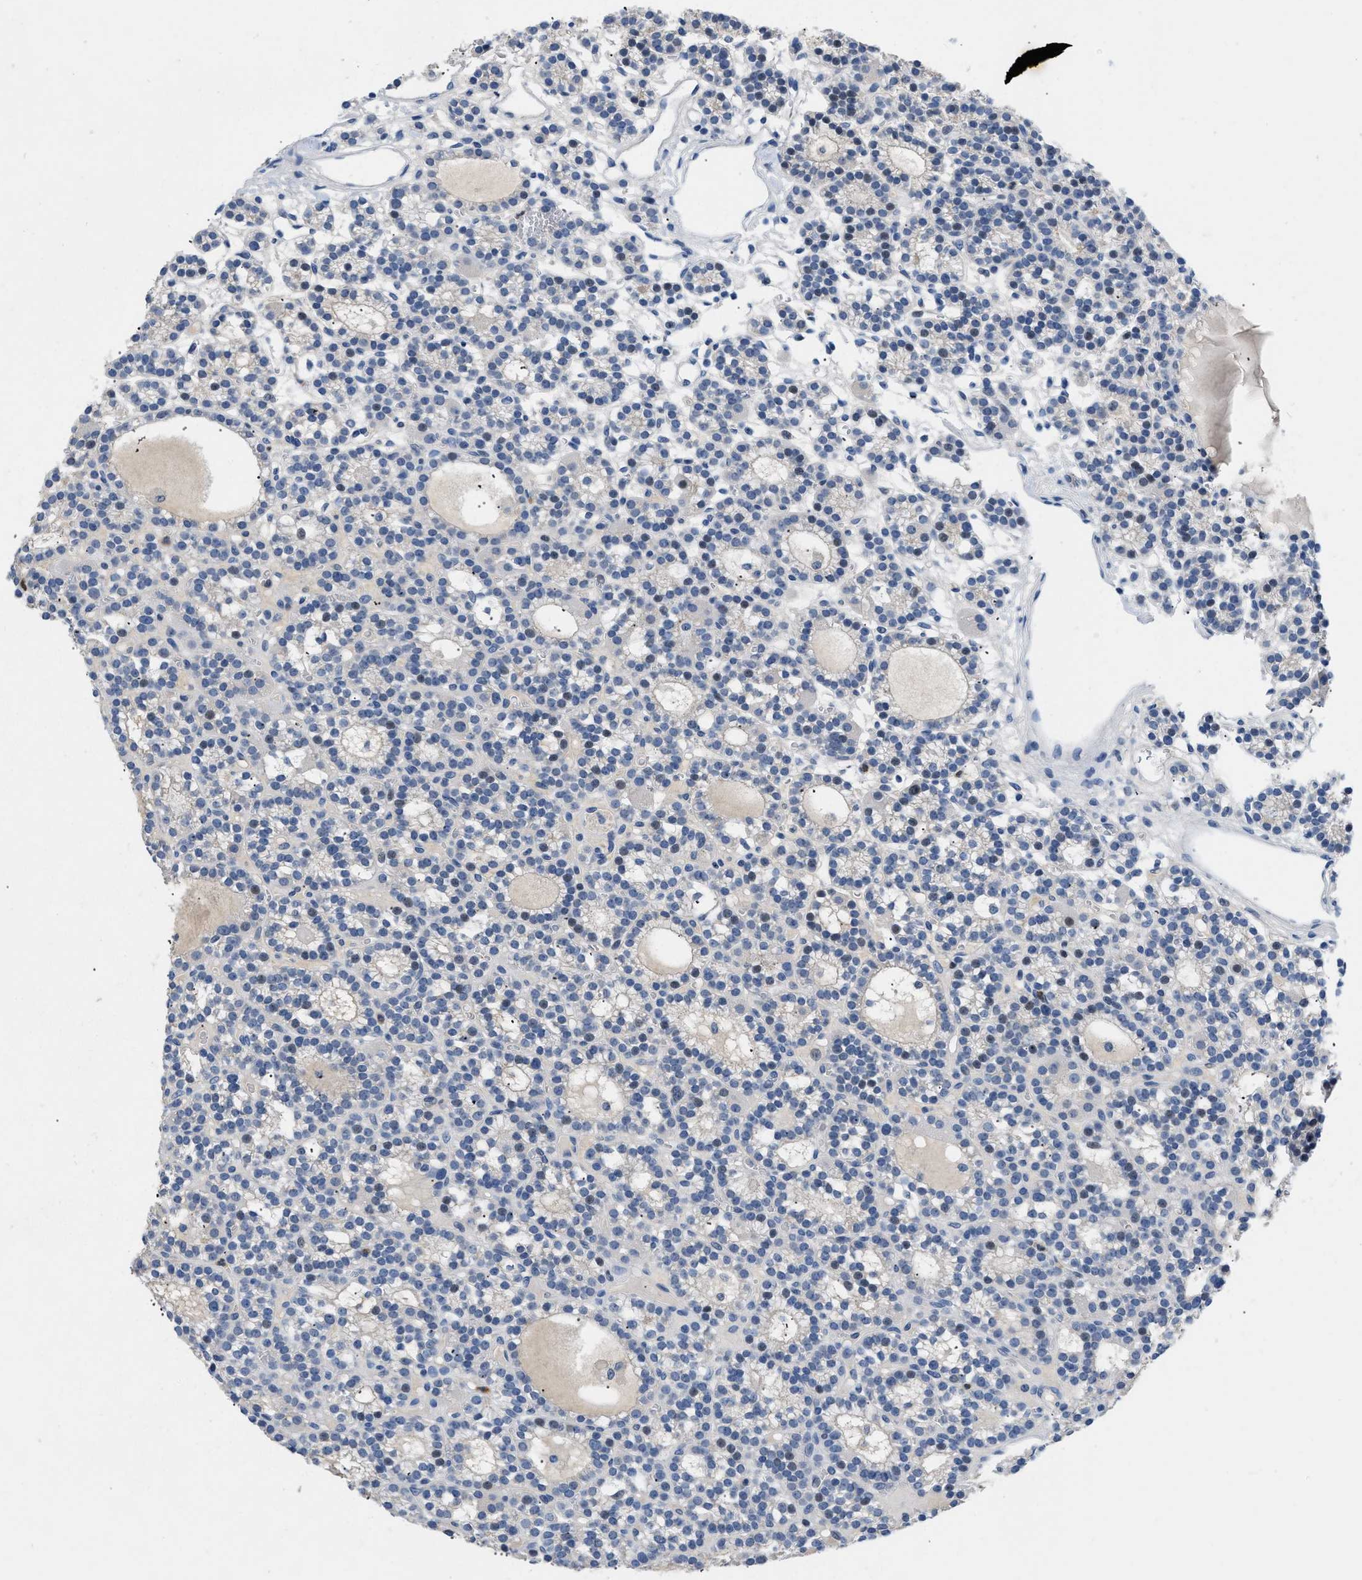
{"staining": {"intensity": "negative", "quantity": "none", "location": "none"}, "tissue": "parathyroid gland", "cell_type": "Glandular cells", "image_type": "normal", "snomed": [{"axis": "morphology", "description": "Normal tissue, NOS"}, {"axis": "morphology", "description": "Adenoma, NOS"}, {"axis": "topography", "description": "Parathyroid gland"}], "caption": "Immunohistochemistry (IHC) image of normal parathyroid gland stained for a protein (brown), which exhibits no expression in glandular cells.", "gene": "BOLL", "patient": {"sex": "female", "age": 58}}